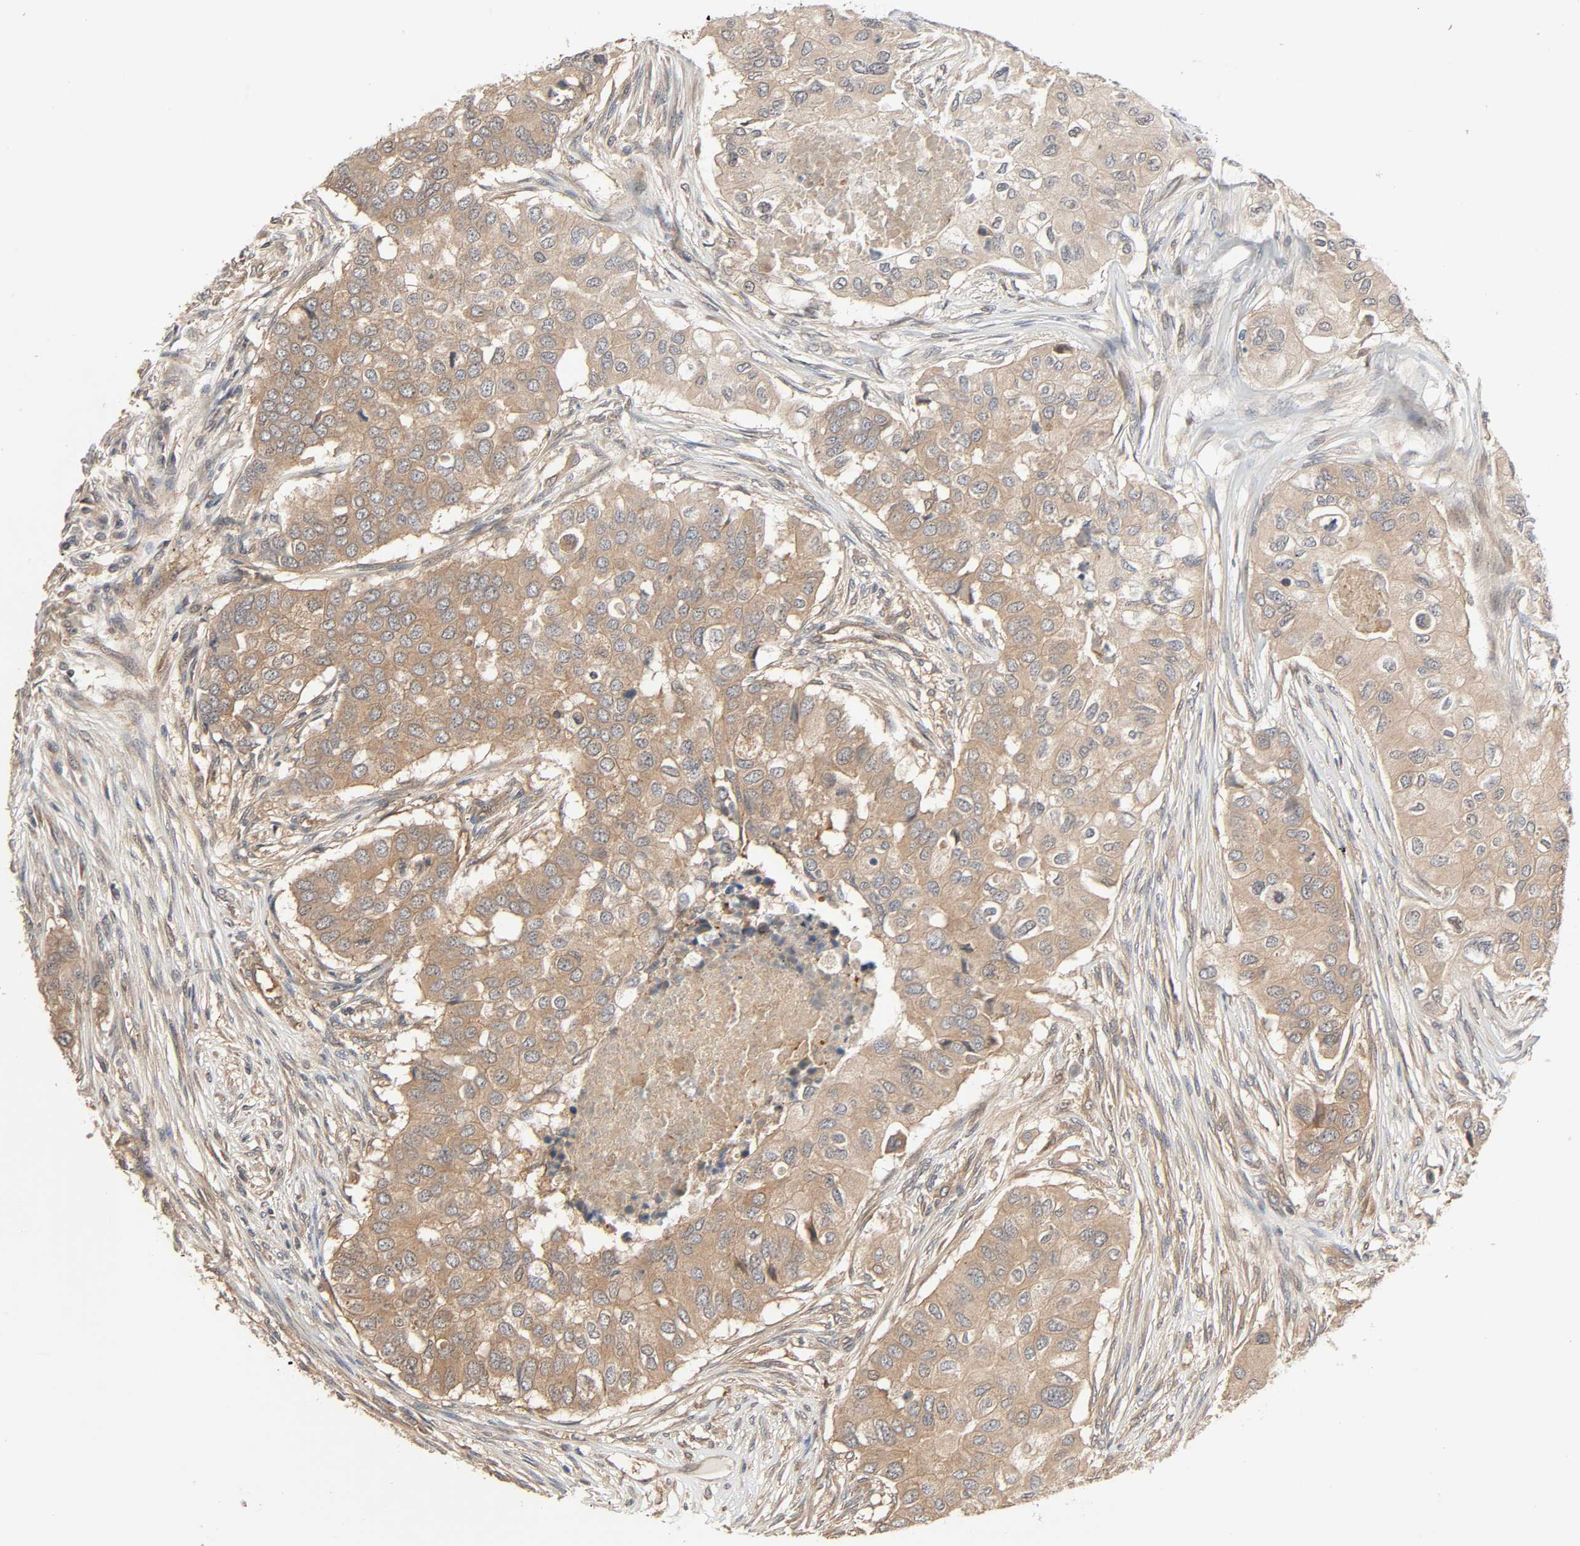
{"staining": {"intensity": "moderate", "quantity": ">75%", "location": "cytoplasmic/membranous"}, "tissue": "breast cancer", "cell_type": "Tumor cells", "image_type": "cancer", "snomed": [{"axis": "morphology", "description": "Normal tissue, NOS"}, {"axis": "morphology", "description": "Duct carcinoma"}, {"axis": "topography", "description": "Breast"}], "caption": "Tumor cells exhibit medium levels of moderate cytoplasmic/membranous staining in about >75% of cells in human breast cancer.", "gene": "PPP2R1B", "patient": {"sex": "female", "age": 49}}